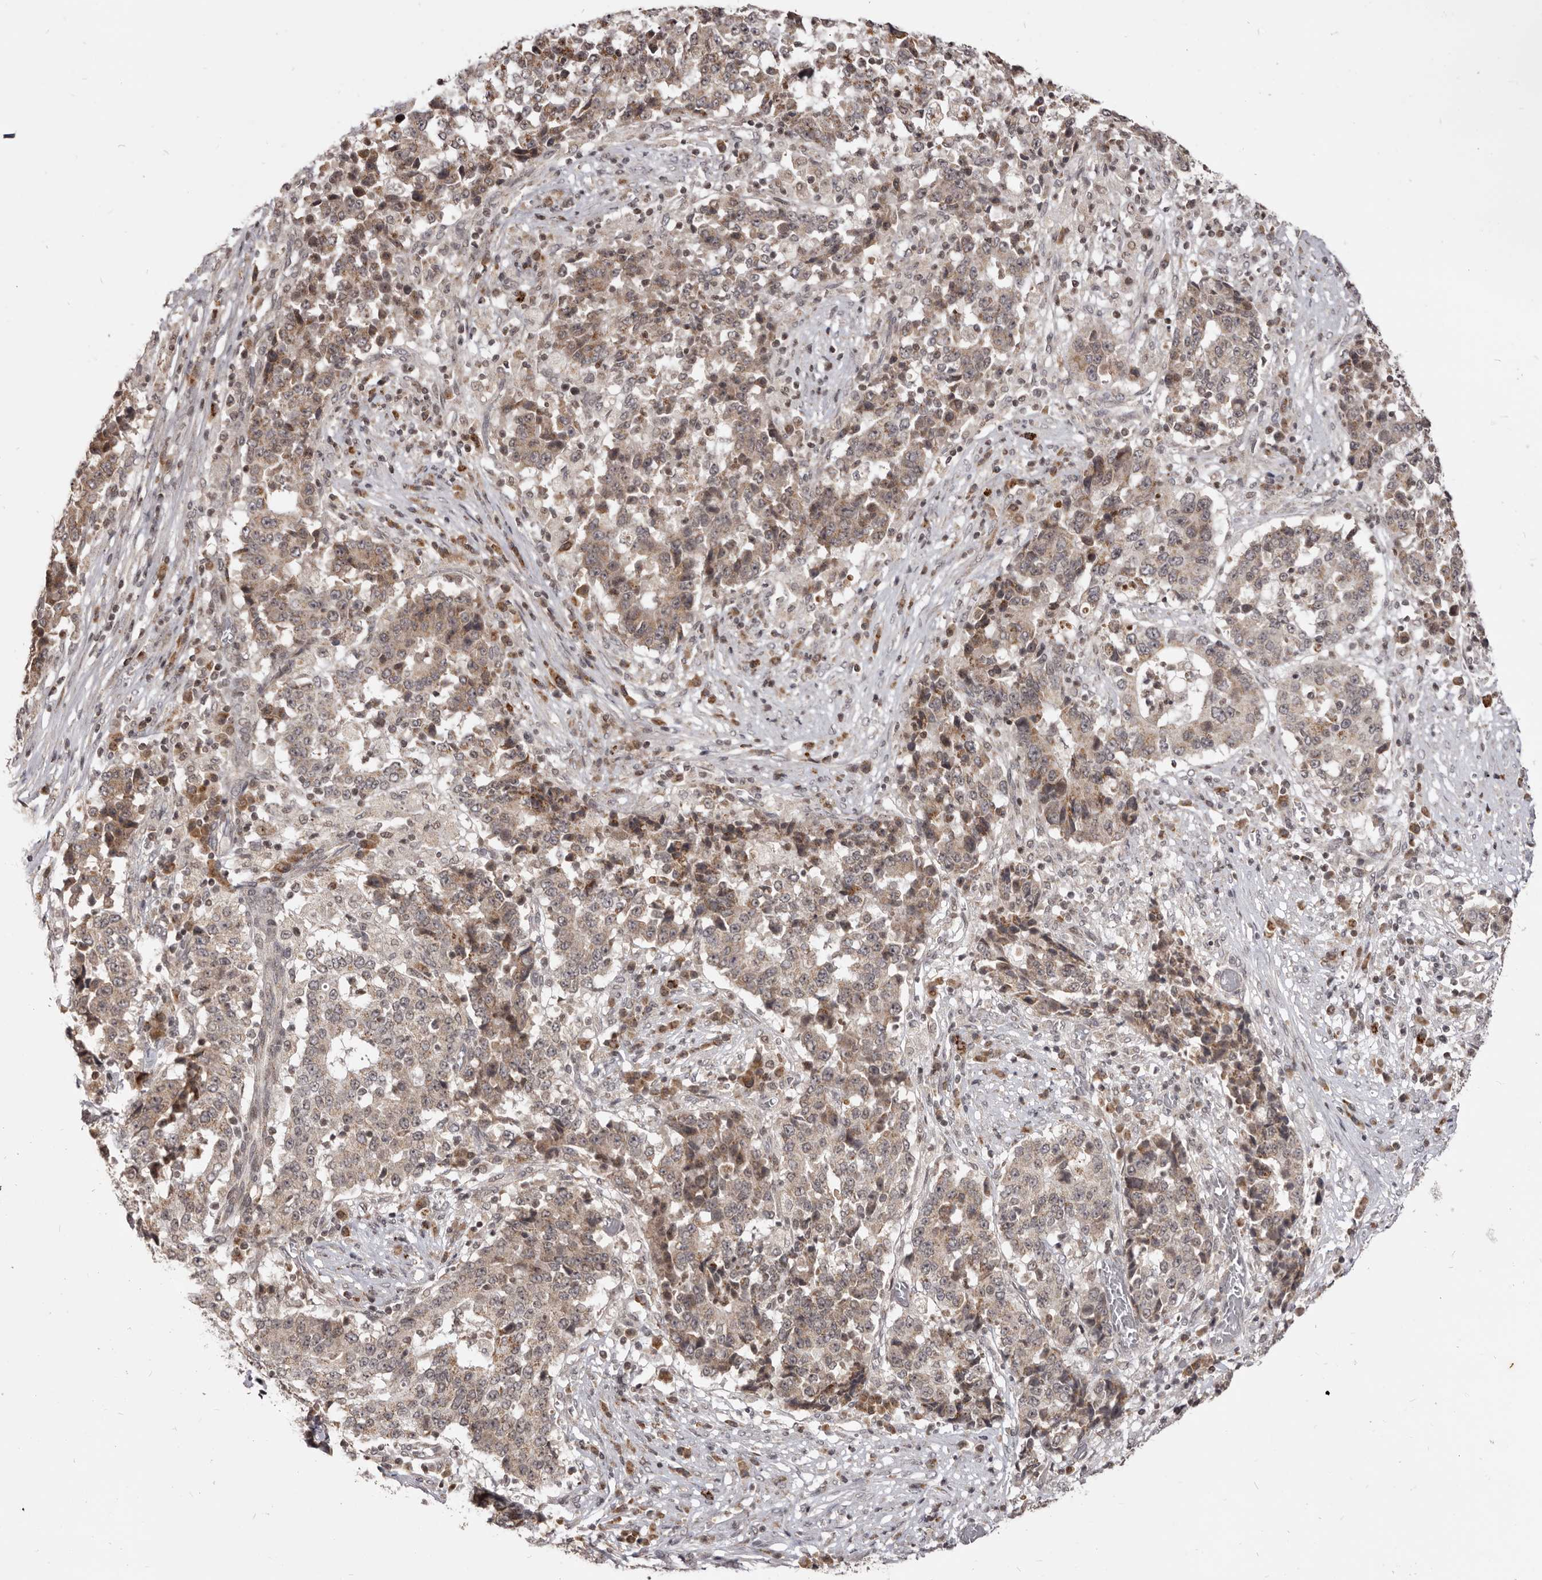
{"staining": {"intensity": "weak", "quantity": "25%-75%", "location": "cytoplasmic/membranous"}, "tissue": "stomach cancer", "cell_type": "Tumor cells", "image_type": "cancer", "snomed": [{"axis": "morphology", "description": "Adenocarcinoma, NOS"}, {"axis": "topography", "description": "Stomach"}], "caption": "Immunohistochemical staining of adenocarcinoma (stomach) shows low levels of weak cytoplasmic/membranous expression in about 25%-75% of tumor cells.", "gene": "THUMPD1", "patient": {"sex": "male", "age": 59}}